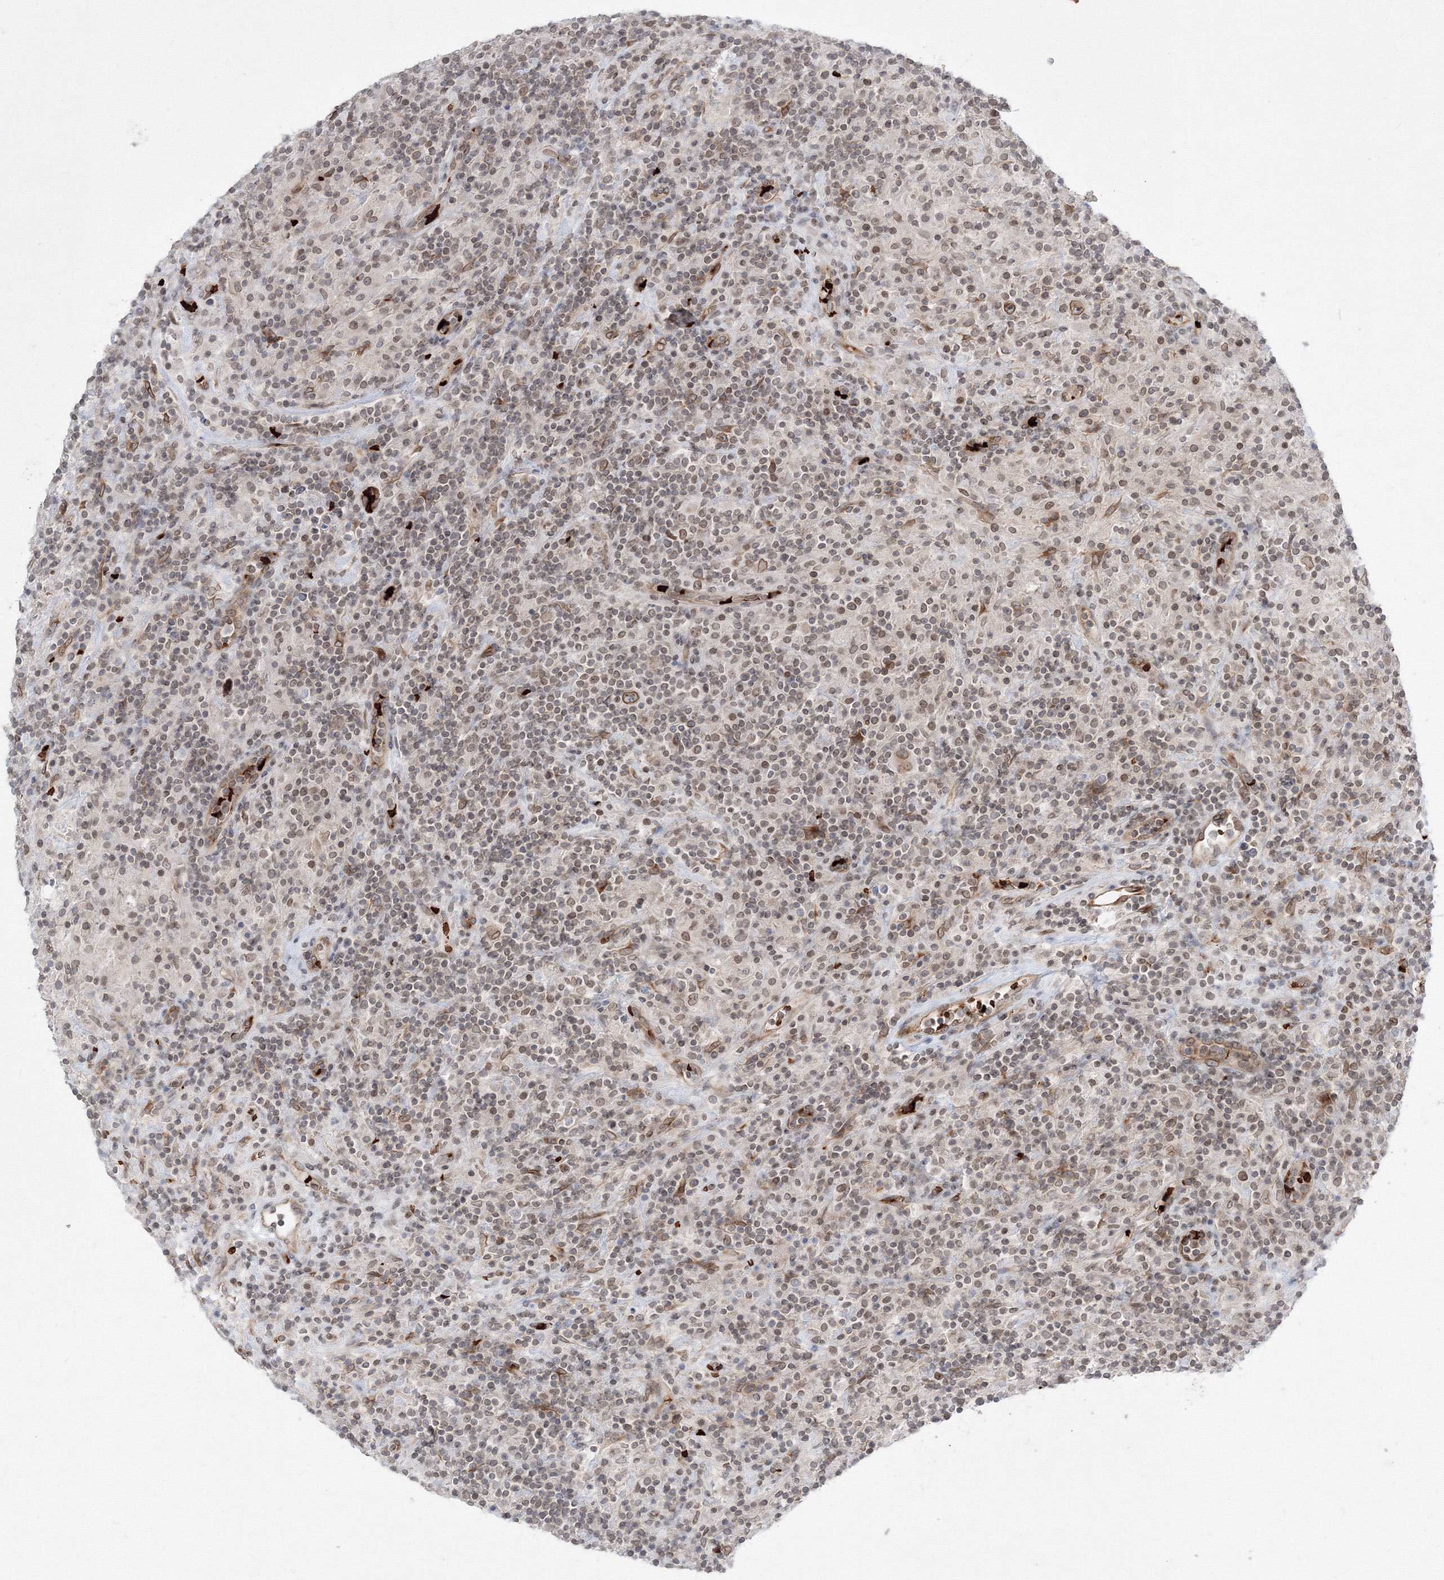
{"staining": {"intensity": "moderate", "quantity": ">75%", "location": "cytoplasmic/membranous,nuclear"}, "tissue": "lymphoma", "cell_type": "Tumor cells", "image_type": "cancer", "snomed": [{"axis": "morphology", "description": "Hodgkin's disease, NOS"}, {"axis": "topography", "description": "Lymph node"}], "caption": "Lymphoma stained for a protein demonstrates moderate cytoplasmic/membranous and nuclear positivity in tumor cells.", "gene": "DNAJB2", "patient": {"sex": "male", "age": 70}}